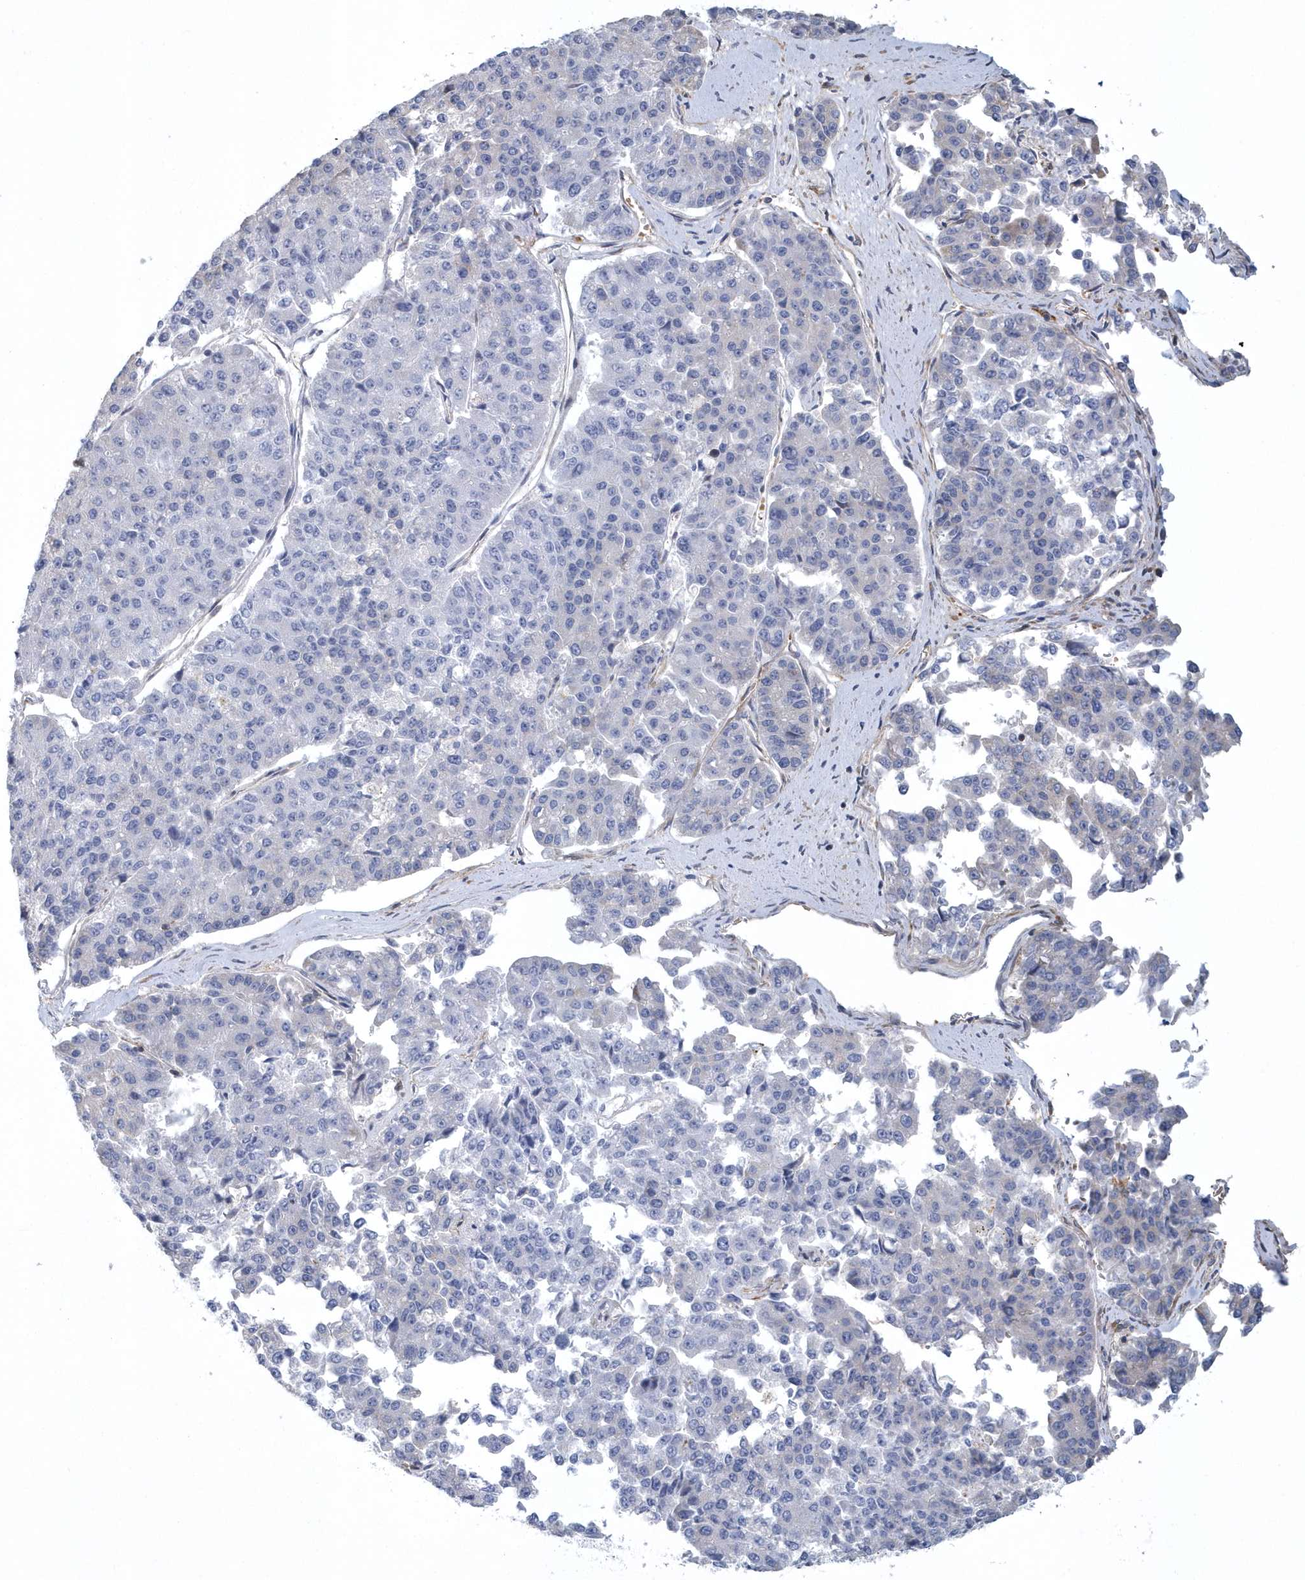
{"staining": {"intensity": "negative", "quantity": "none", "location": "none"}, "tissue": "pancreatic cancer", "cell_type": "Tumor cells", "image_type": "cancer", "snomed": [{"axis": "morphology", "description": "Adenocarcinoma, NOS"}, {"axis": "topography", "description": "Pancreas"}], "caption": "Tumor cells are negative for brown protein staining in pancreatic cancer.", "gene": "ARAP2", "patient": {"sex": "male", "age": 50}}